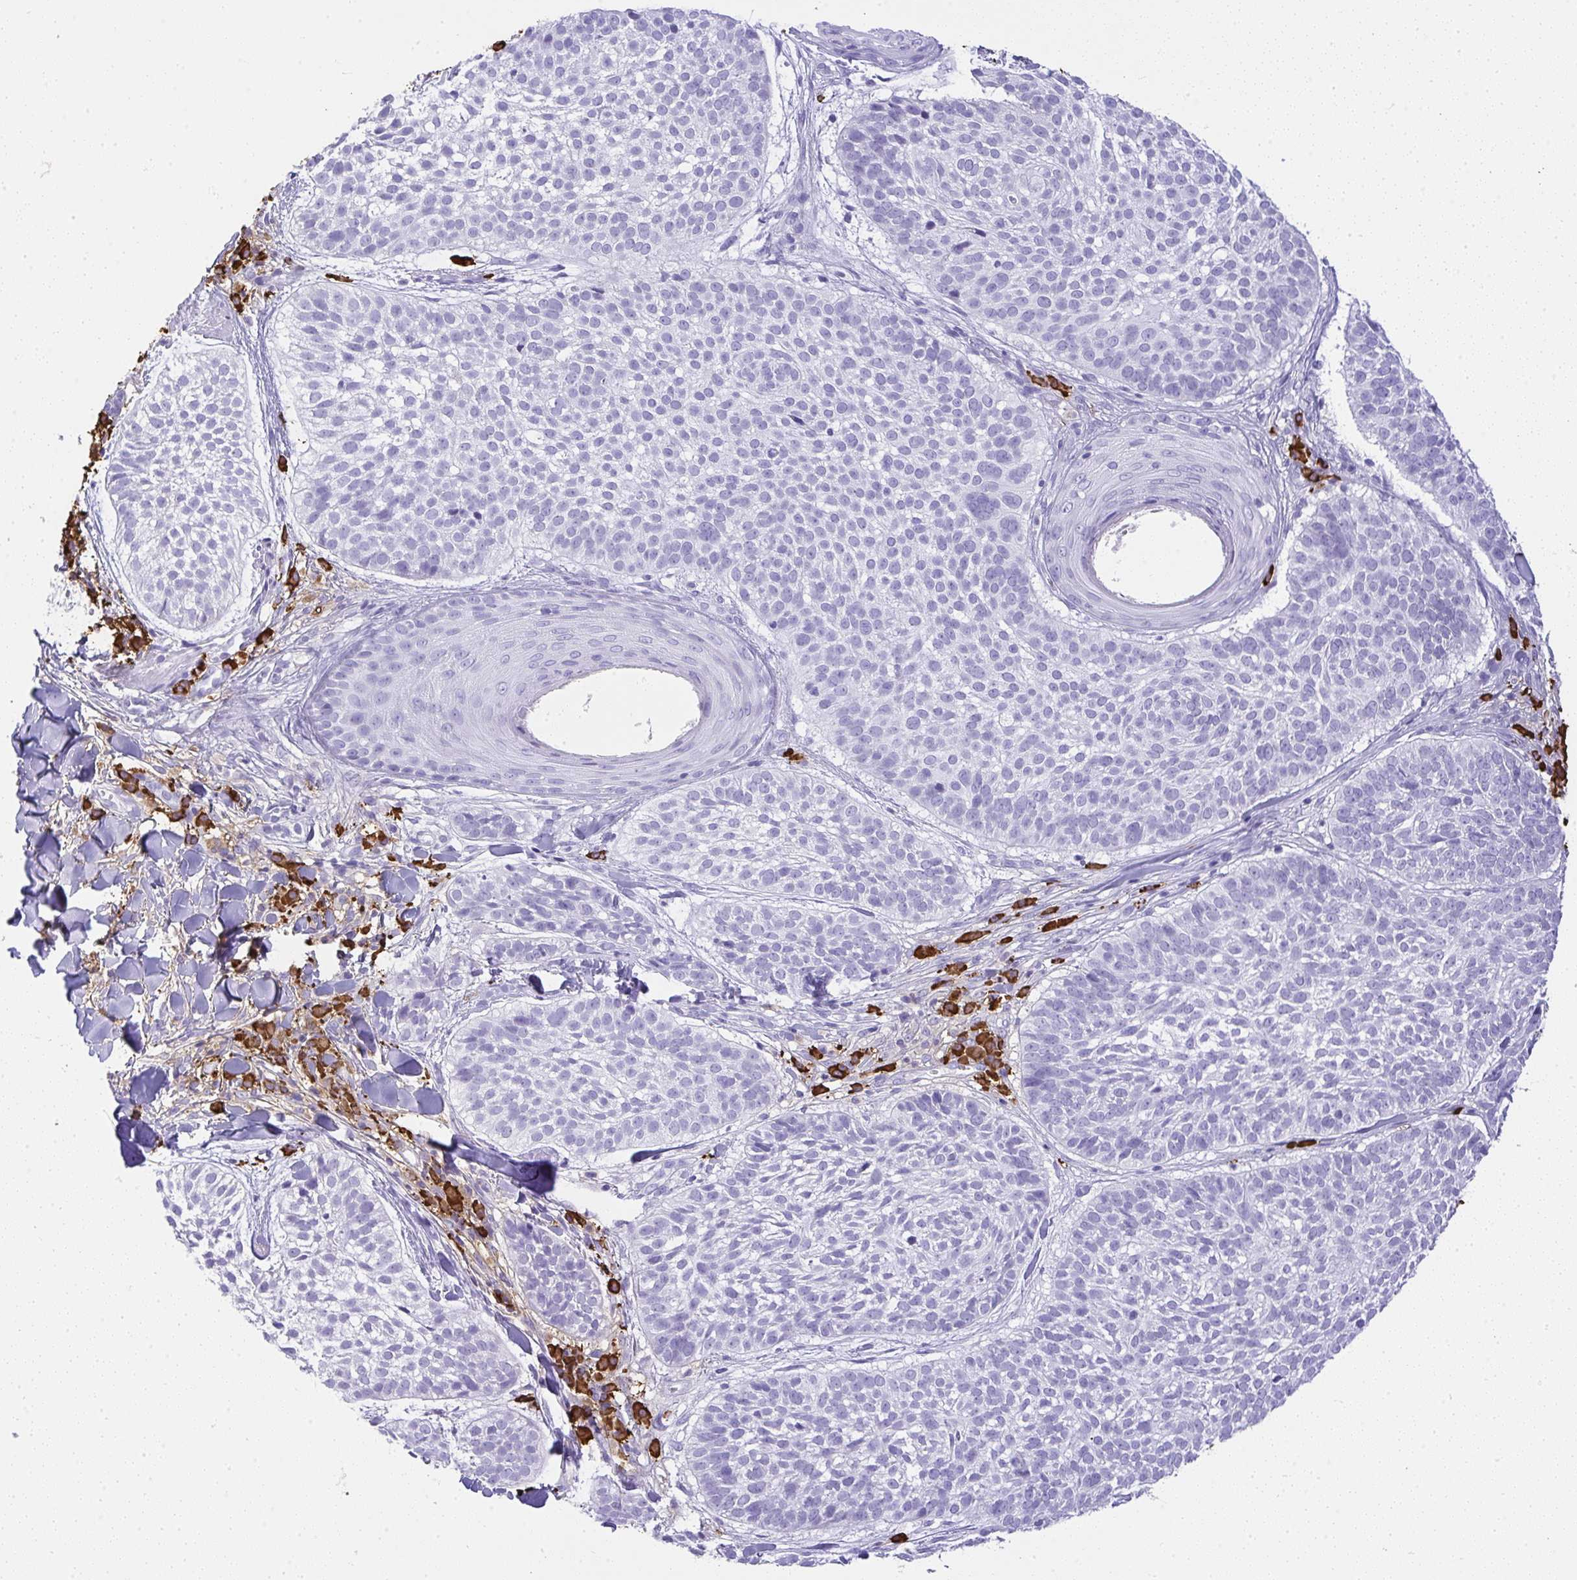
{"staining": {"intensity": "negative", "quantity": "none", "location": "none"}, "tissue": "skin cancer", "cell_type": "Tumor cells", "image_type": "cancer", "snomed": [{"axis": "morphology", "description": "Basal cell carcinoma"}, {"axis": "topography", "description": "Skin"}, {"axis": "topography", "description": "Skin of scalp"}], "caption": "High power microscopy histopathology image of an immunohistochemistry histopathology image of skin basal cell carcinoma, revealing no significant expression in tumor cells. (Immunohistochemistry (ihc), brightfield microscopy, high magnification).", "gene": "CDADC1", "patient": {"sex": "female", "age": 45}}